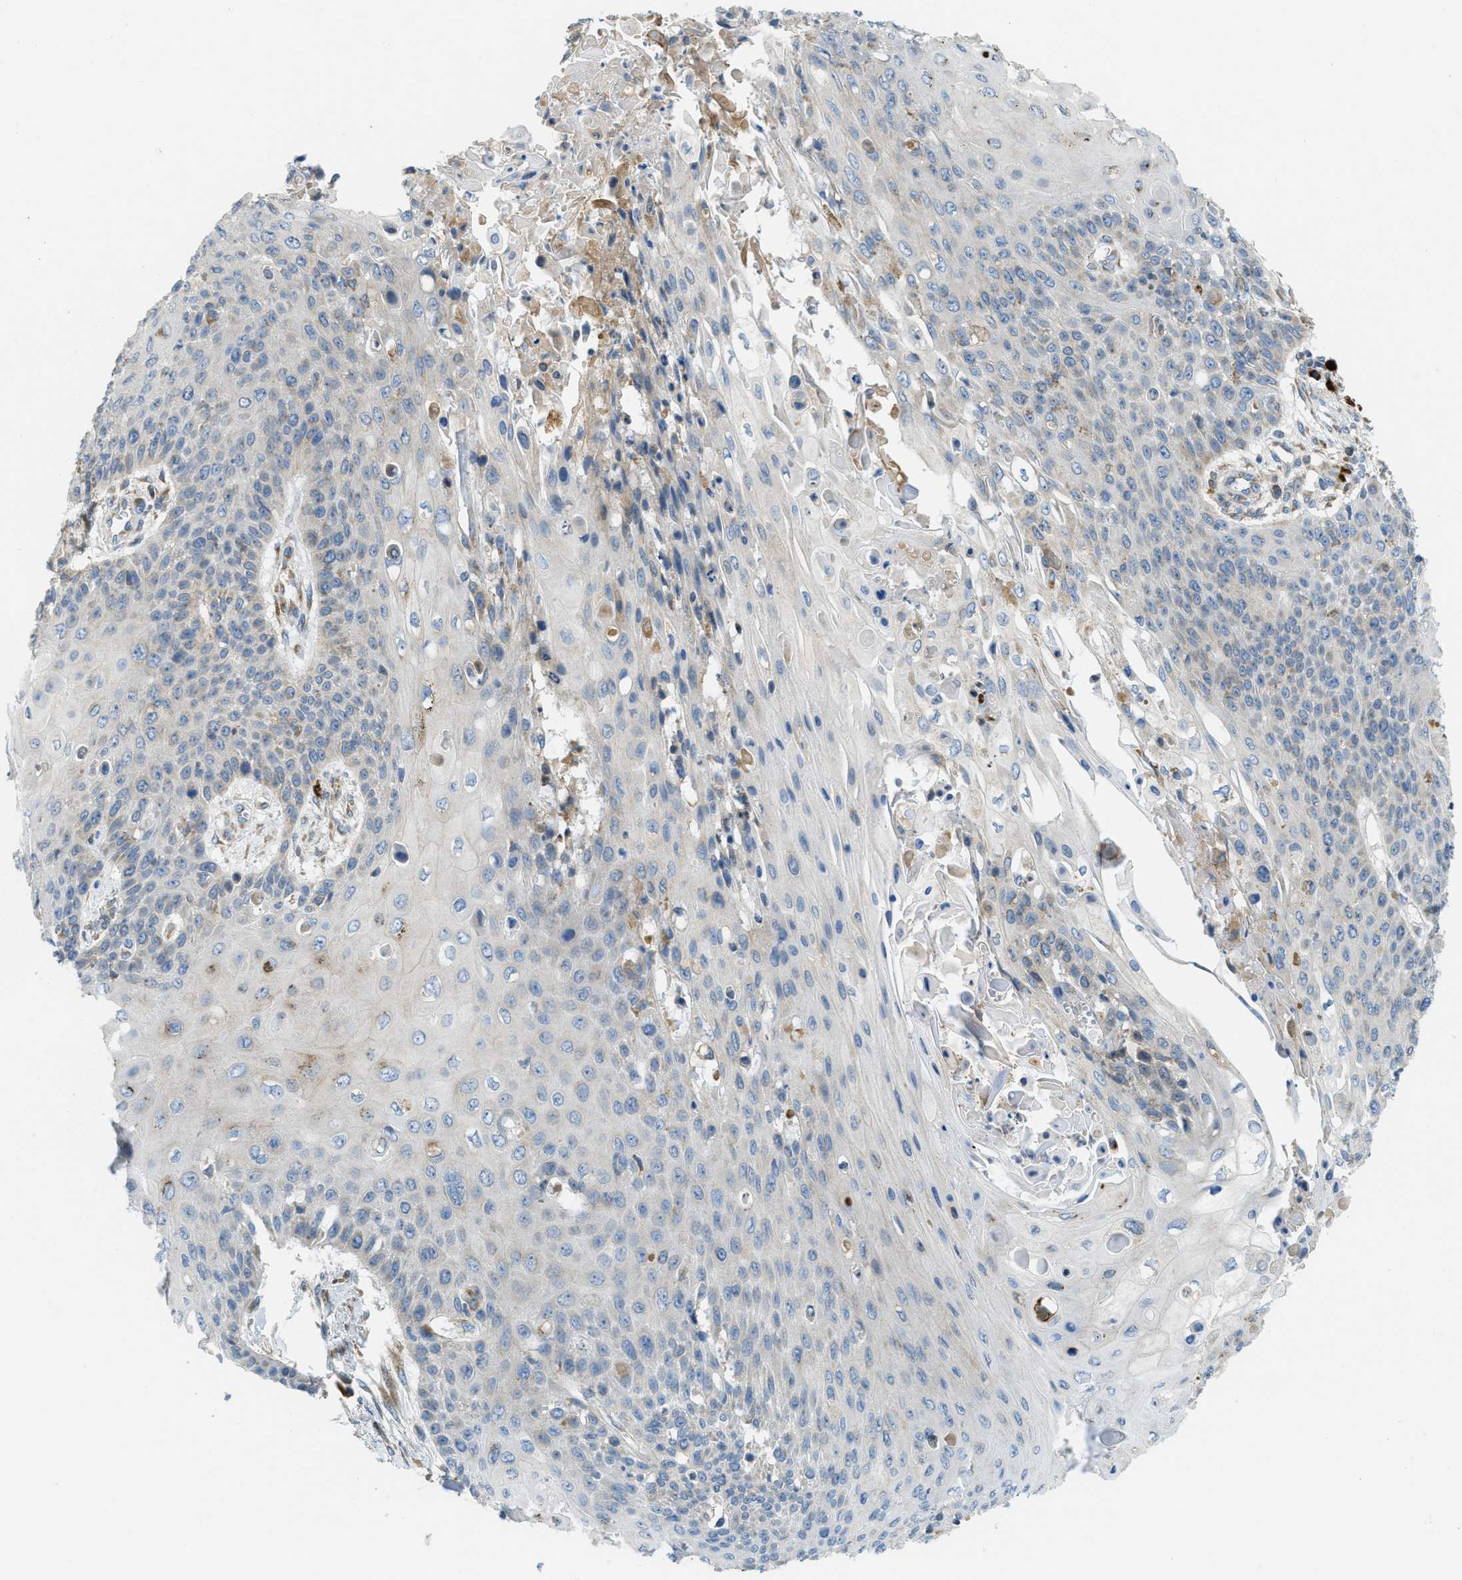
{"staining": {"intensity": "negative", "quantity": "none", "location": "none"}, "tissue": "cervical cancer", "cell_type": "Tumor cells", "image_type": "cancer", "snomed": [{"axis": "morphology", "description": "Squamous cell carcinoma, NOS"}, {"axis": "topography", "description": "Cervix"}], "caption": "Immunohistochemistry (IHC) image of neoplastic tissue: human squamous cell carcinoma (cervical) stained with DAB shows no significant protein staining in tumor cells. (Brightfield microscopy of DAB IHC at high magnification).", "gene": "SSR1", "patient": {"sex": "female", "age": 39}}